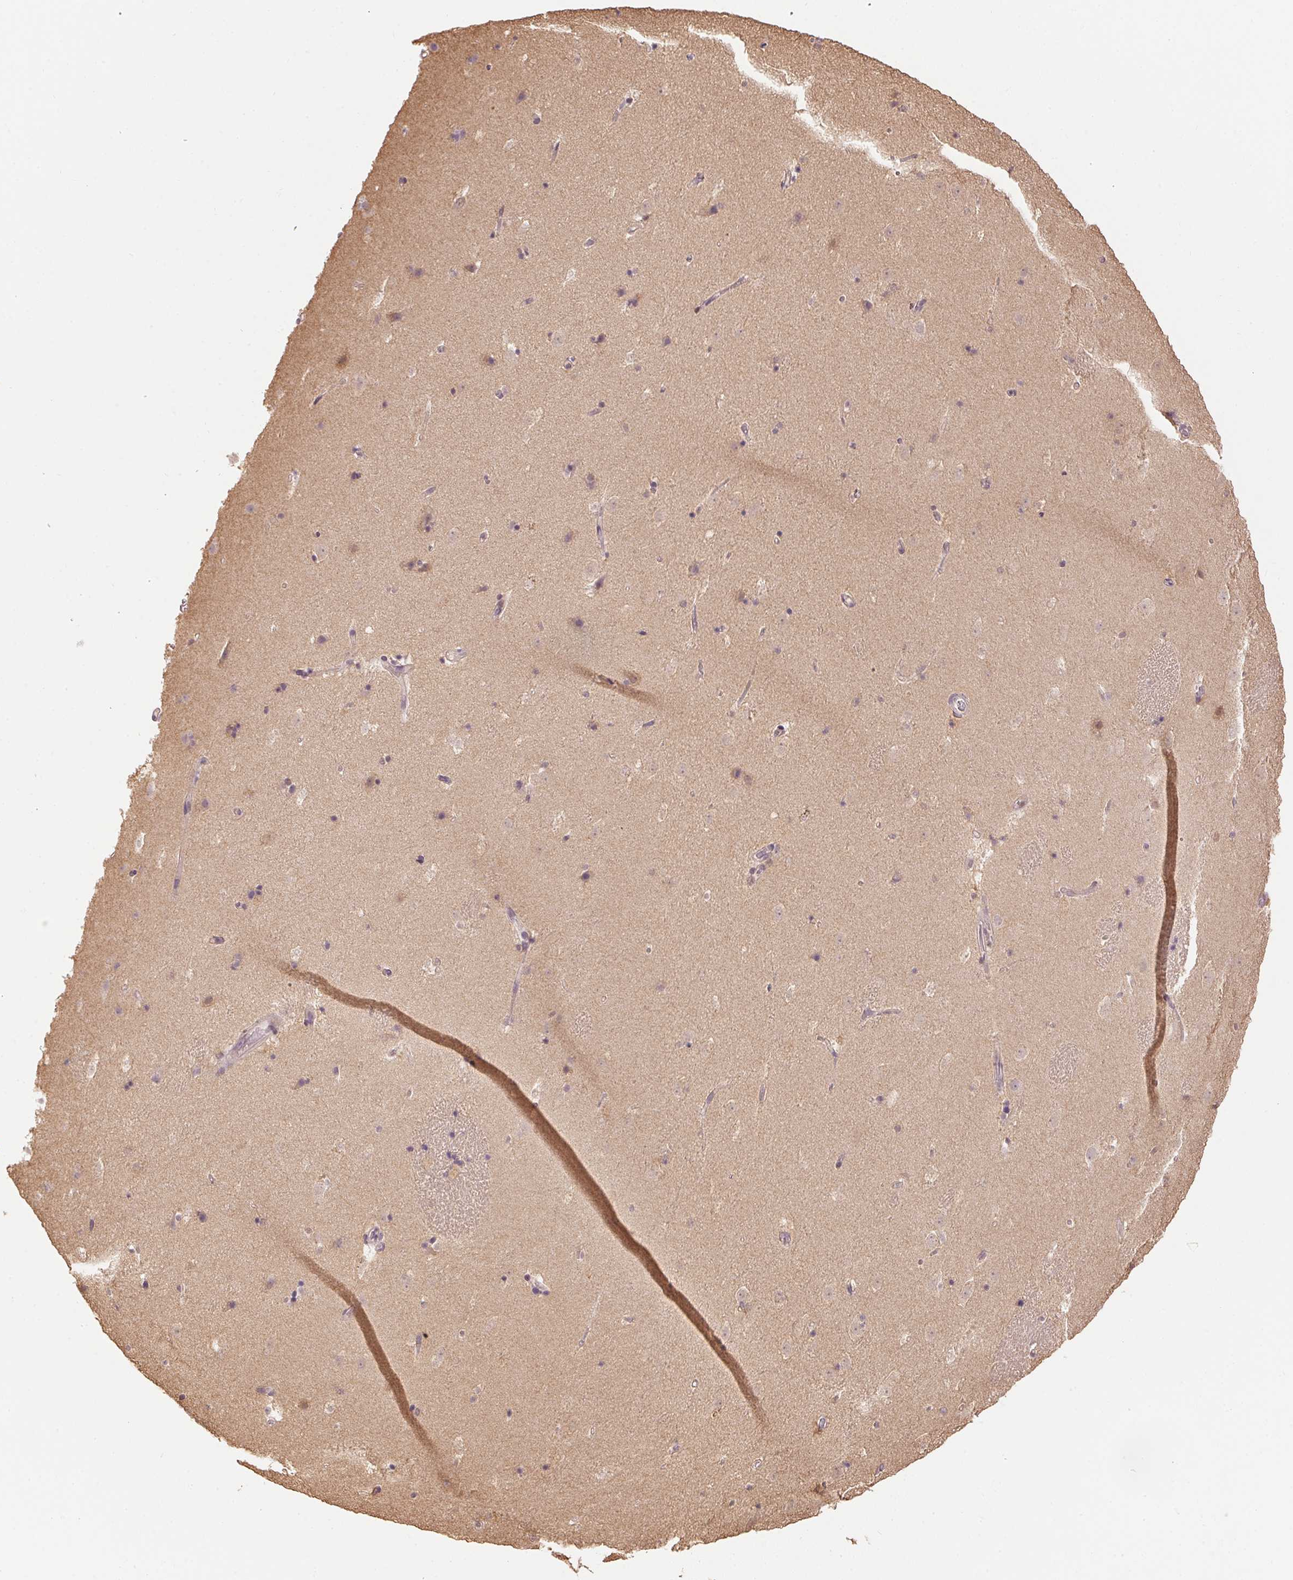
{"staining": {"intensity": "negative", "quantity": "none", "location": "none"}, "tissue": "caudate", "cell_type": "Glial cells", "image_type": "normal", "snomed": [{"axis": "morphology", "description": "Normal tissue, NOS"}, {"axis": "topography", "description": "Lateral ventricle wall"}], "caption": "IHC photomicrograph of unremarkable caudate: human caudate stained with DAB (3,3'-diaminobenzidine) reveals no significant protein expression in glial cells. (Stains: DAB (3,3'-diaminobenzidine) immunohistochemistry (IHC) with hematoxylin counter stain, Microscopy: brightfield microscopy at high magnification).", "gene": "TPI1", "patient": {"sex": "male", "age": 37}}